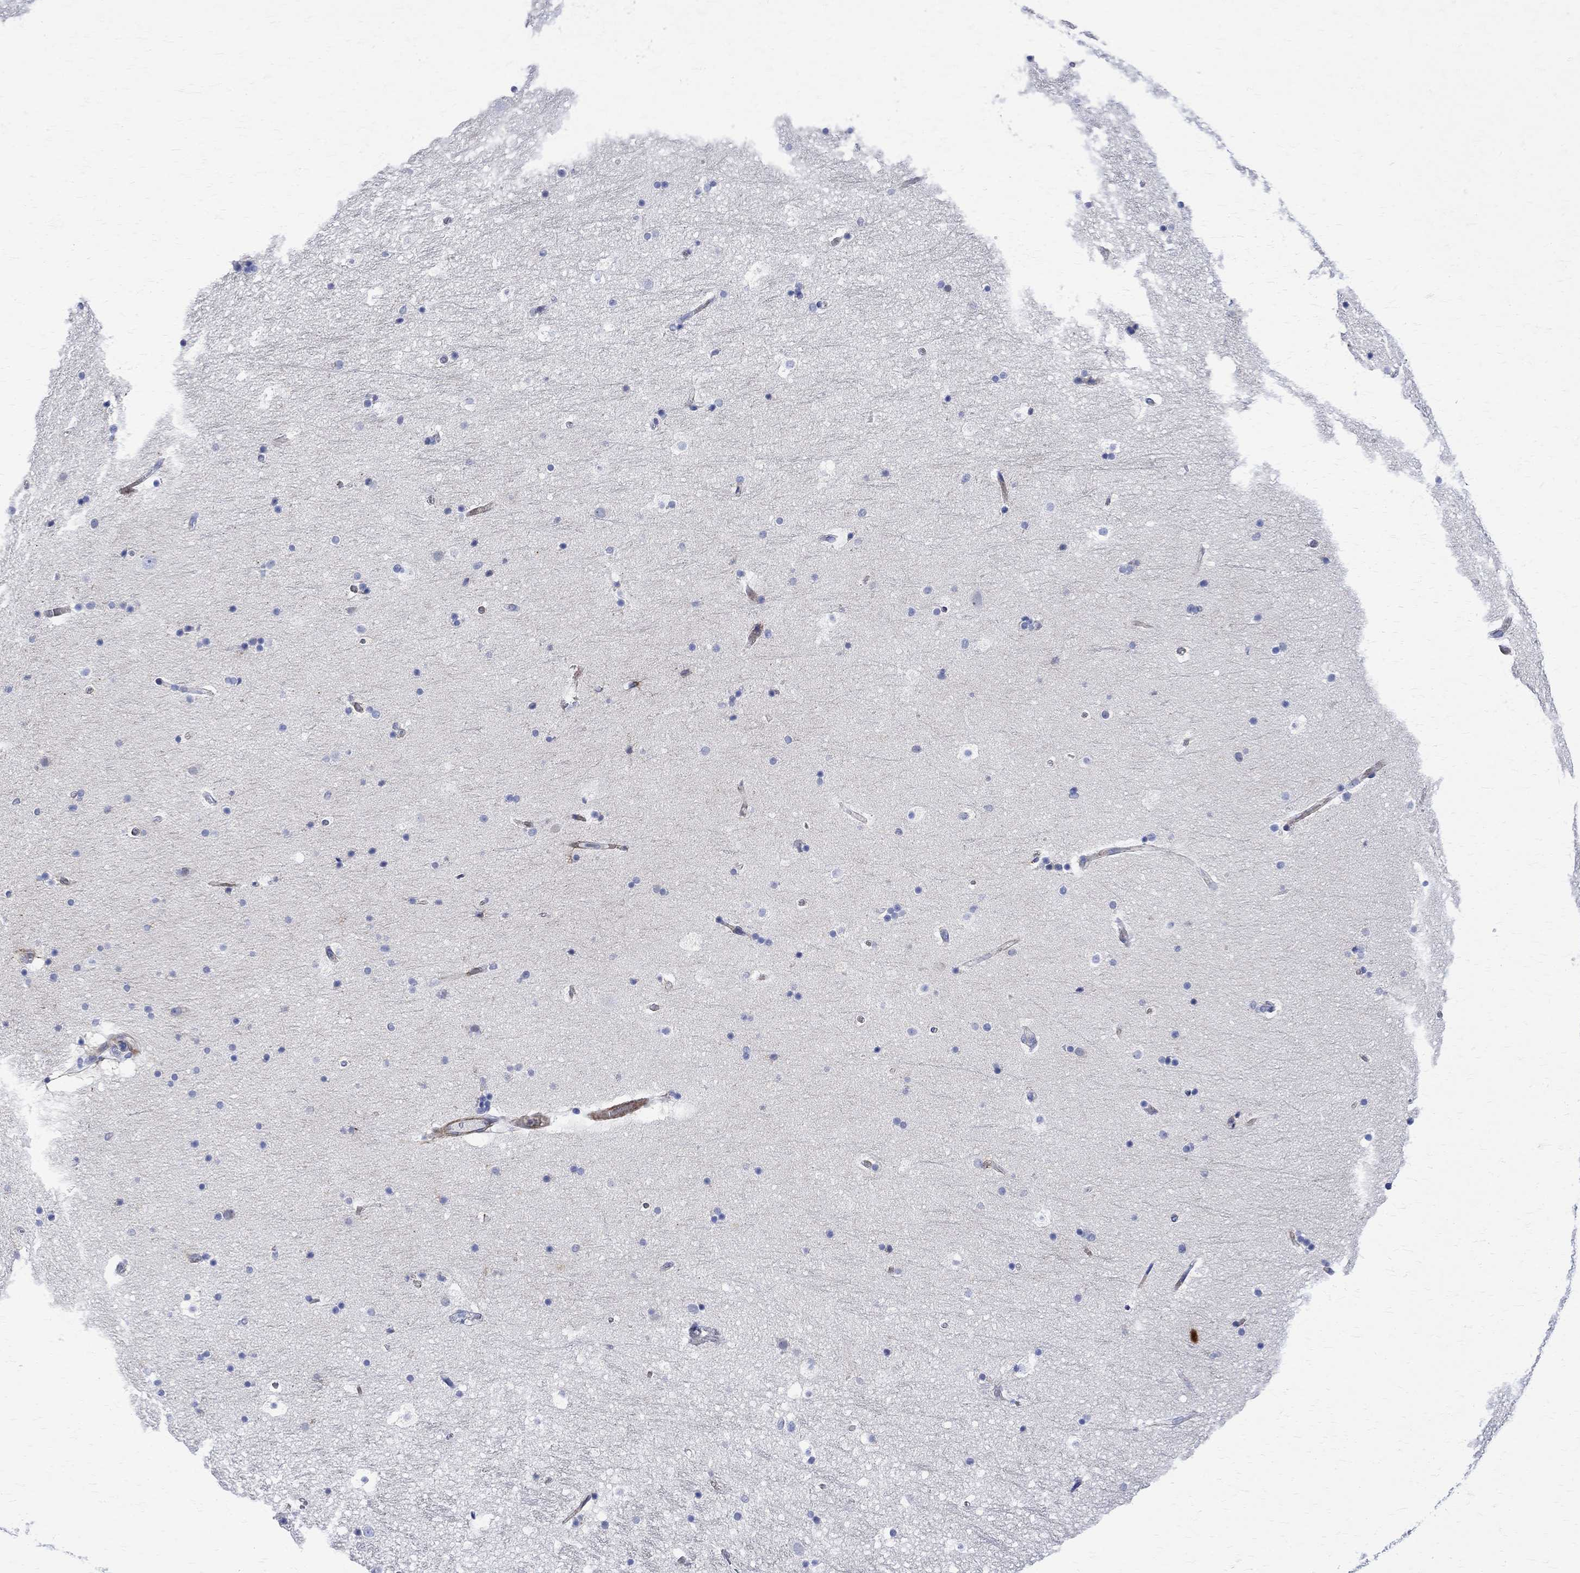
{"staining": {"intensity": "negative", "quantity": "none", "location": "none"}, "tissue": "hippocampus", "cell_type": "Glial cells", "image_type": "normal", "snomed": [{"axis": "morphology", "description": "Normal tissue, NOS"}, {"axis": "topography", "description": "Hippocampus"}], "caption": "The immunohistochemistry histopathology image has no significant positivity in glial cells of hippocampus.", "gene": "PARVB", "patient": {"sex": "male", "age": 51}}